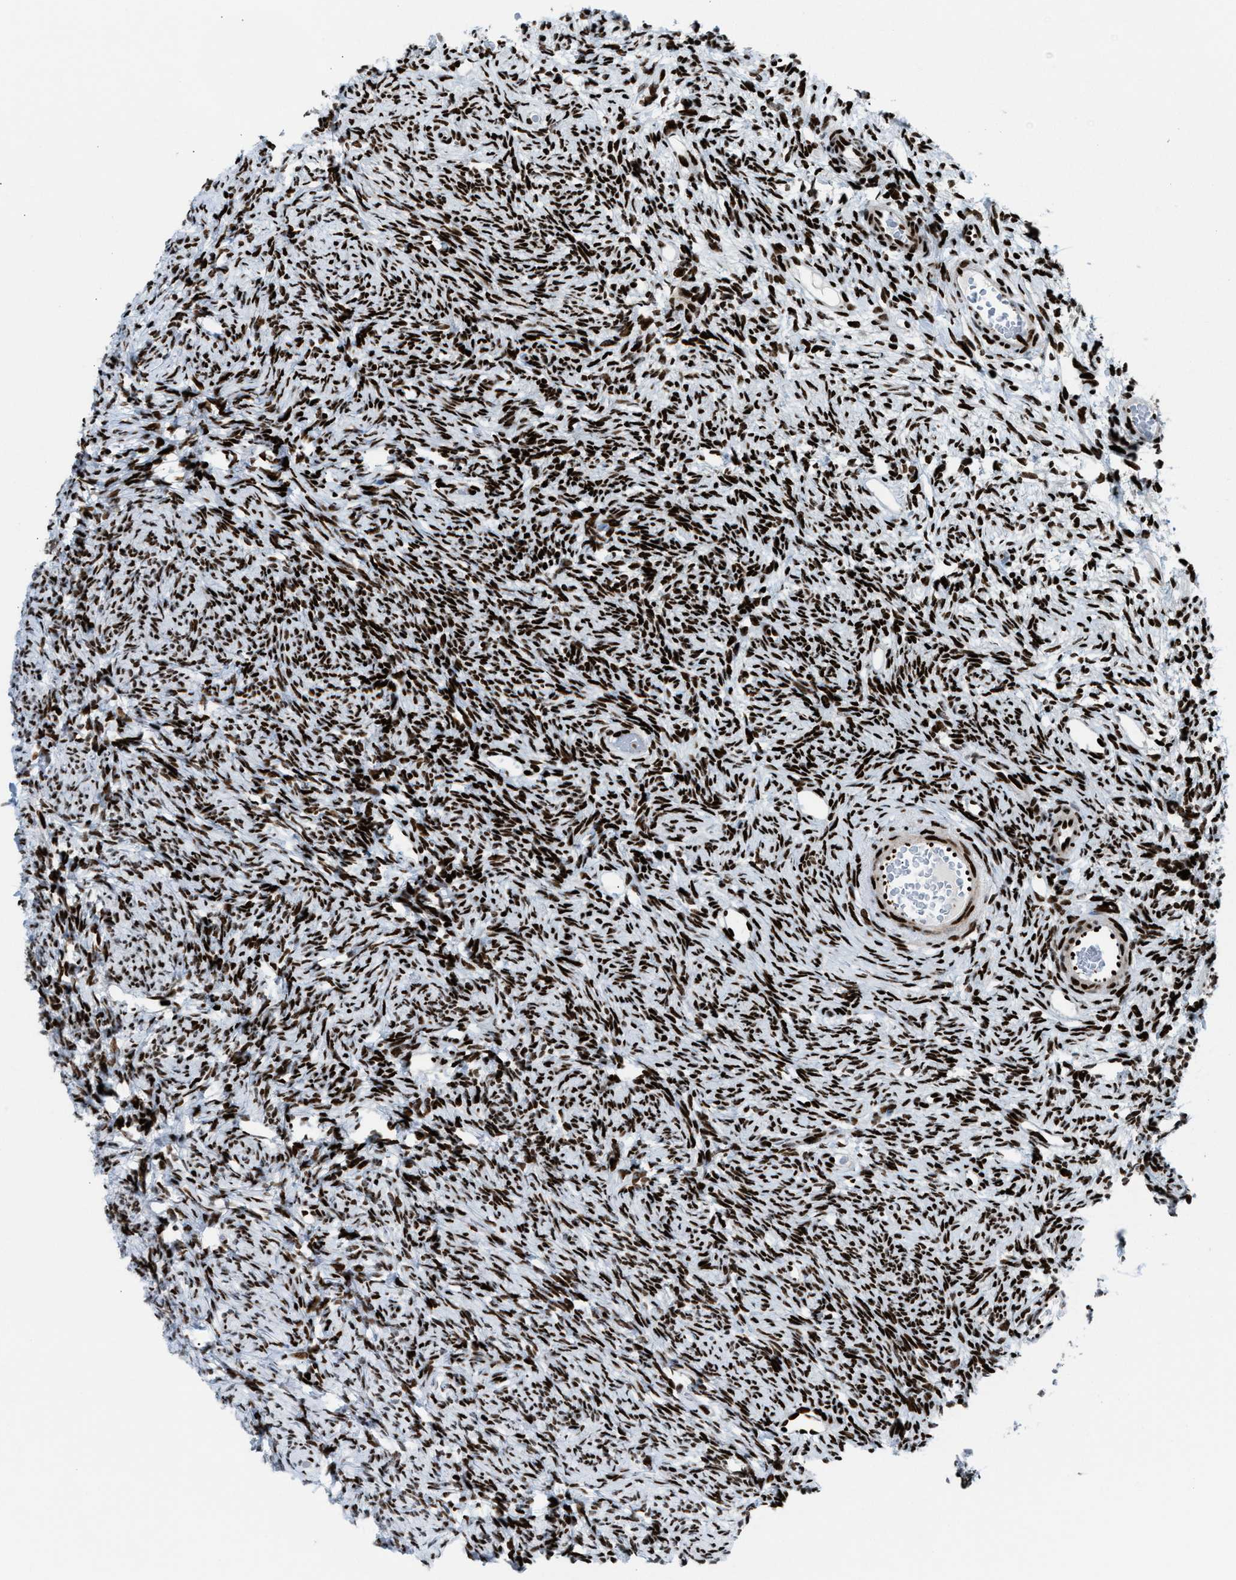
{"staining": {"intensity": "strong", "quantity": ">75%", "location": "nuclear"}, "tissue": "ovary", "cell_type": "Ovarian stroma cells", "image_type": "normal", "snomed": [{"axis": "morphology", "description": "Normal tissue, NOS"}, {"axis": "topography", "description": "Ovary"}], "caption": "High-power microscopy captured an immunohistochemistry micrograph of benign ovary, revealing strong nuclear positivity in about >75% of ovarian stroma cells.", "gene": "NONO", "patient": {"sex": "female", "age": 33}}